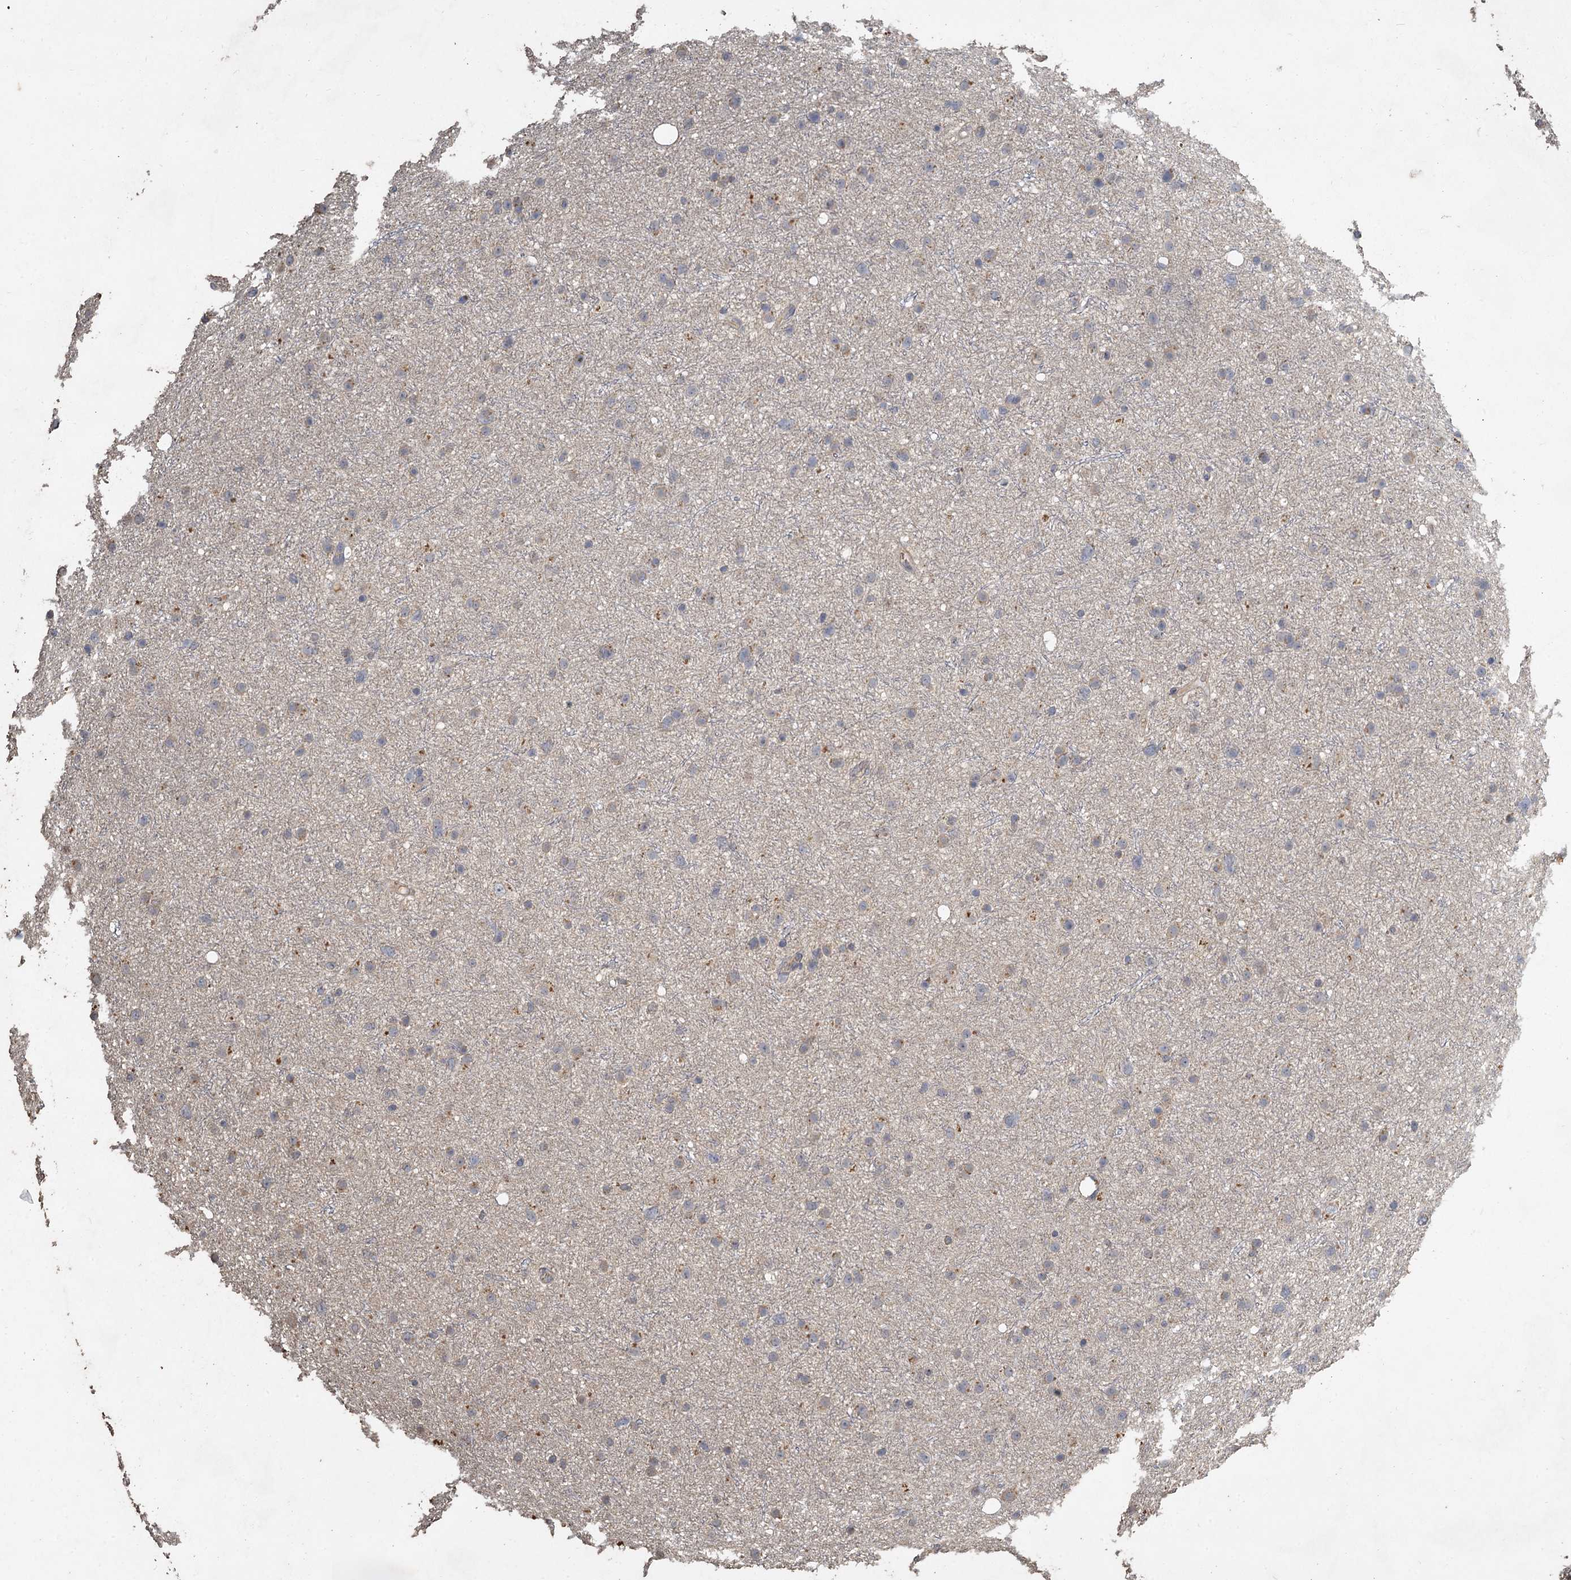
{"staining": {"intensity": "negative", "quantity": "none", "location": "none"}, "tissue": "glioma", "cell_type": "Tumor cells", "image_type": "cancer", "snomed": [{"axis": "morphology", "description": "Glioma, malignant, Low grade"}, {"axis": "topography", "description": "Cerebral cortex"}], "caption": "The immunohistochemistry image has no significant positivity in tumor cells of malignant glioma (low-grade) tissue. (DAB (3,3'-diaminobenzidine) IHC, high magnification).", "gene": "CCDC61", "patient": {"sex": "female", "age": 39}}